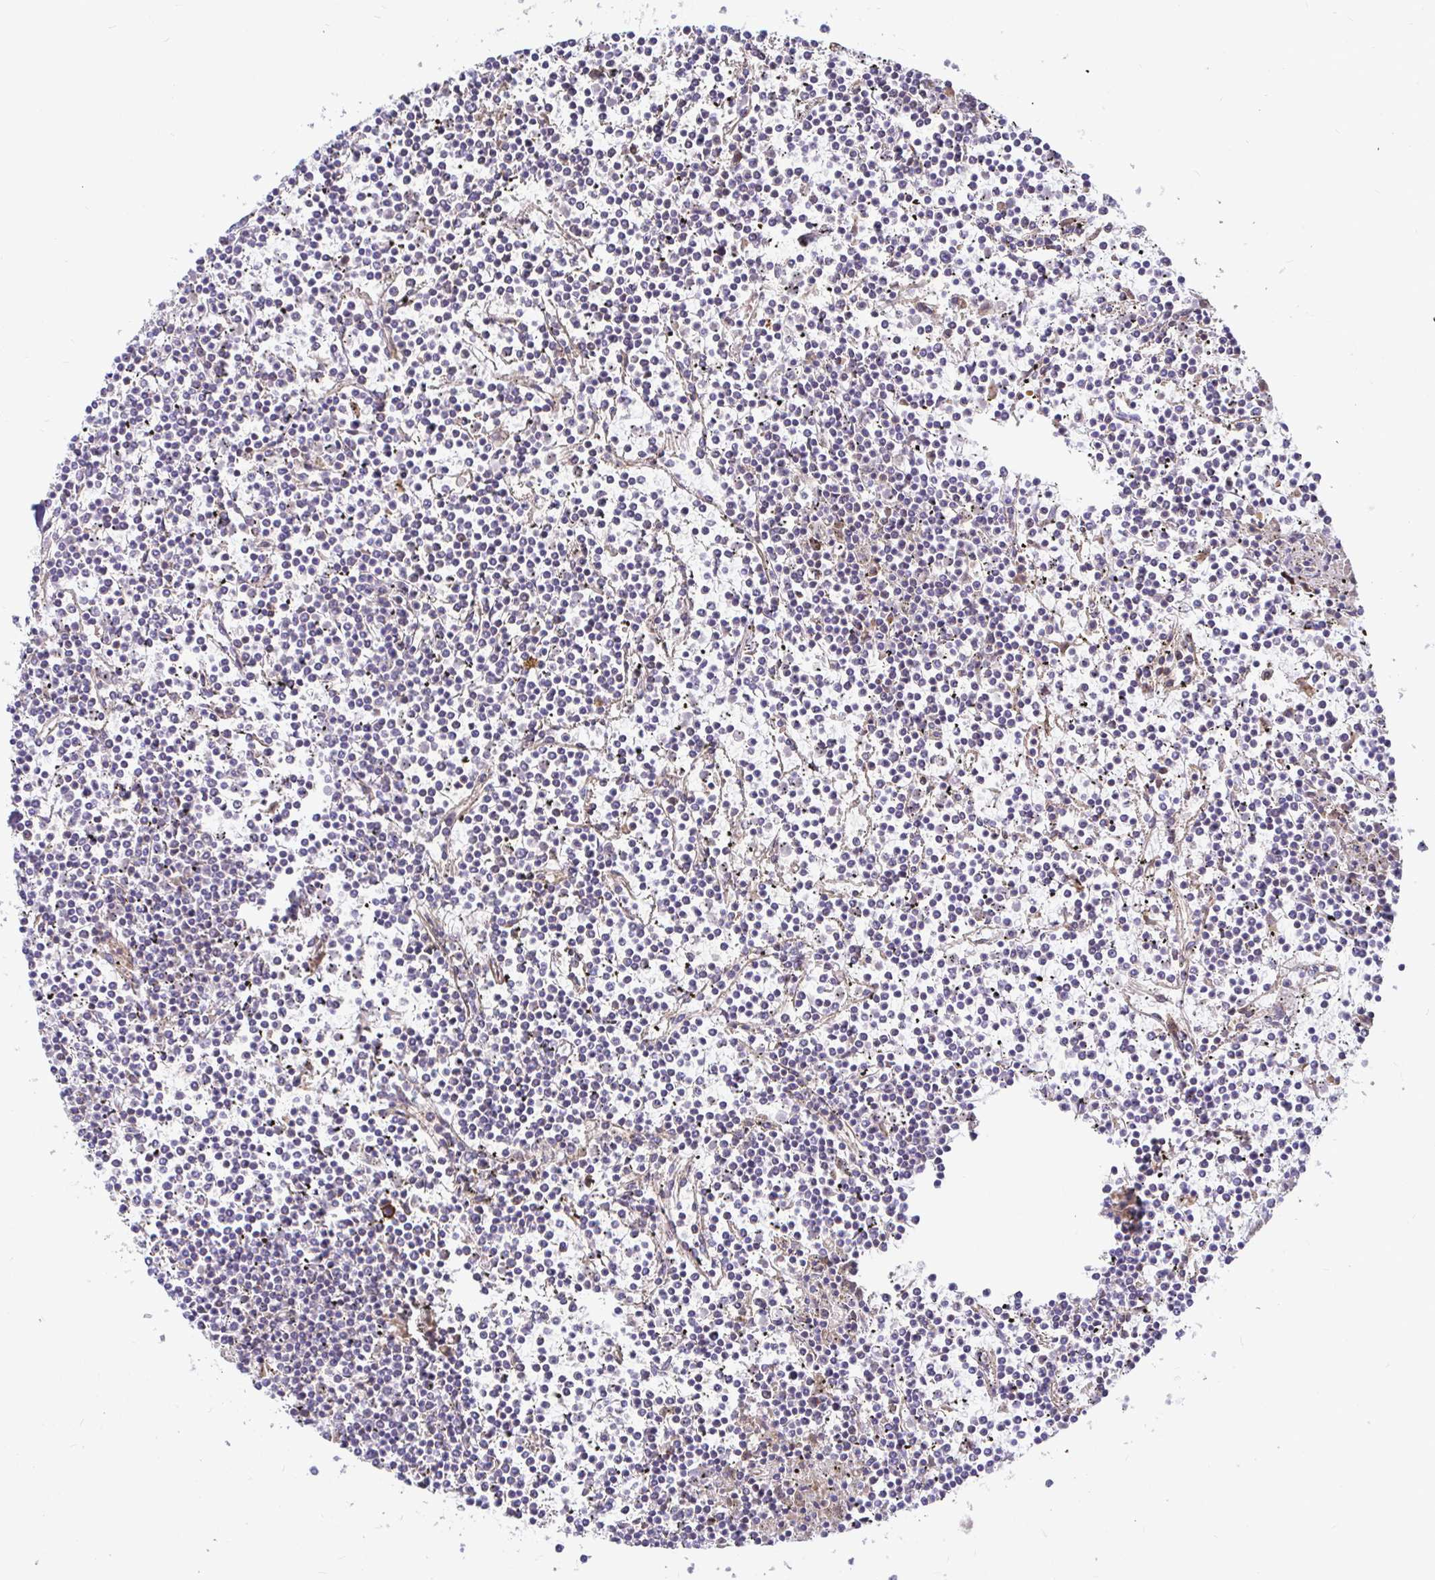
{"staining": {"intensity": "negative", "quantity": "none", "location": "none"}, "tissue": "lymphoma", "cell_type": "Tumor cells", "image_type": "cancer", "snomed": [{"axis": "morphology", "description": "Malignant lymphoma, non-Hodgkin's type, Low grade"}, {"axis": "topography", "description": "Spleen"}], "caption": "A high-resolution photomicrograph shows immunohistochemistry (IHC) staining of lymphoma, which exhibits no significant positivity in tumor cells. (DAB (3,3'-diaminobenzidine) IHC visualized using brightfield microscopy, high magnification).", "gene": "ELP1", "patient": {"sex": "female", "age": 19}}